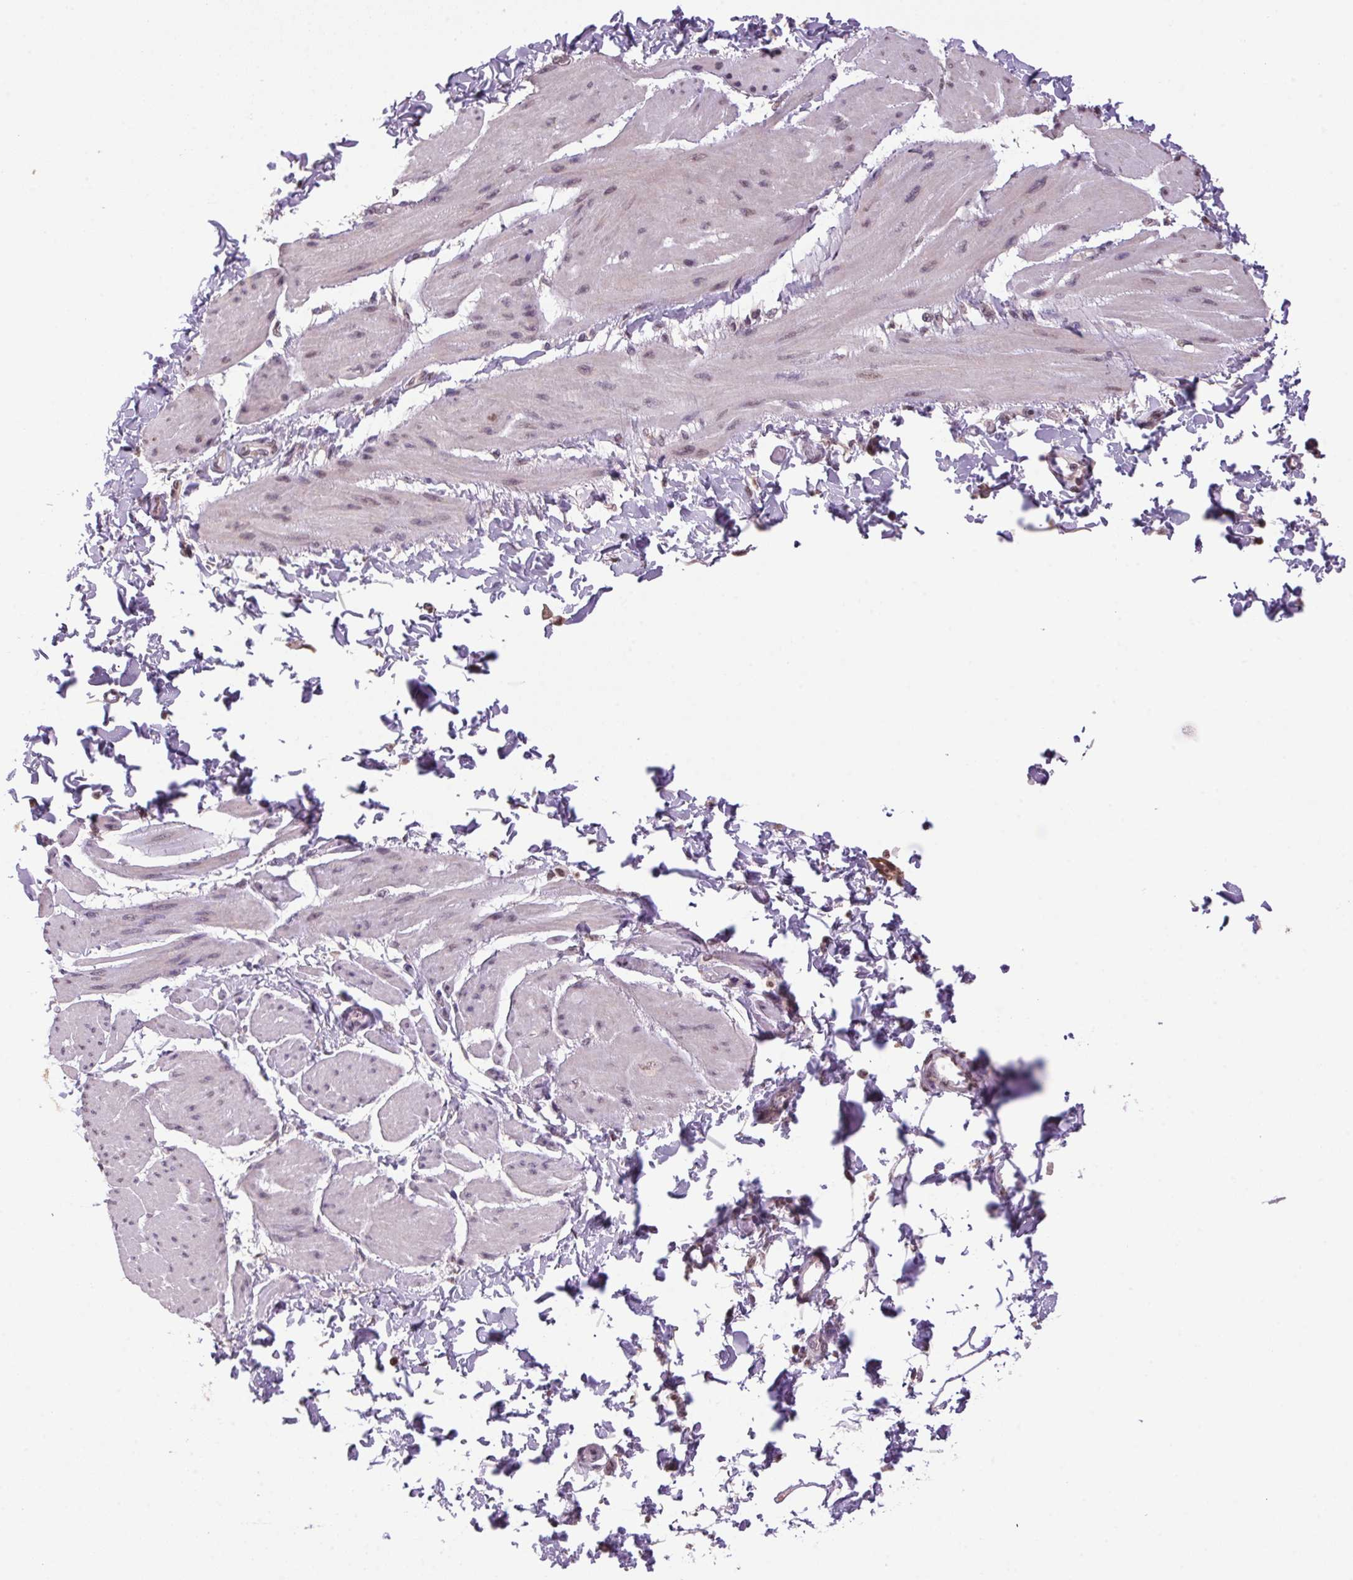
{"staining": {"intensity": "weak", "quantity": "25%-75%", "location": "nuclear"}, "tissue": "adipose tissue", "cell_type": "Adipocytes", "image_type": "normal", "snomed": [{"axis": "morphology", "description": "Normal tissue, NOS"}, {"axis": "topography", "description": "Prostate"}, {"axis": "topography", "description": "Peripheral nerve tissue"}], "caption": "Benign adipose tissue was stained to show a protein in brown. There is low levels of weak nuclear expression in approximately 25%-75% of adipocytes. The protein of interest is shown in brown color, while the nuclei are stained blue.", "gene": "VWA3B", "patient": {"sex": "male", "age": 55}}